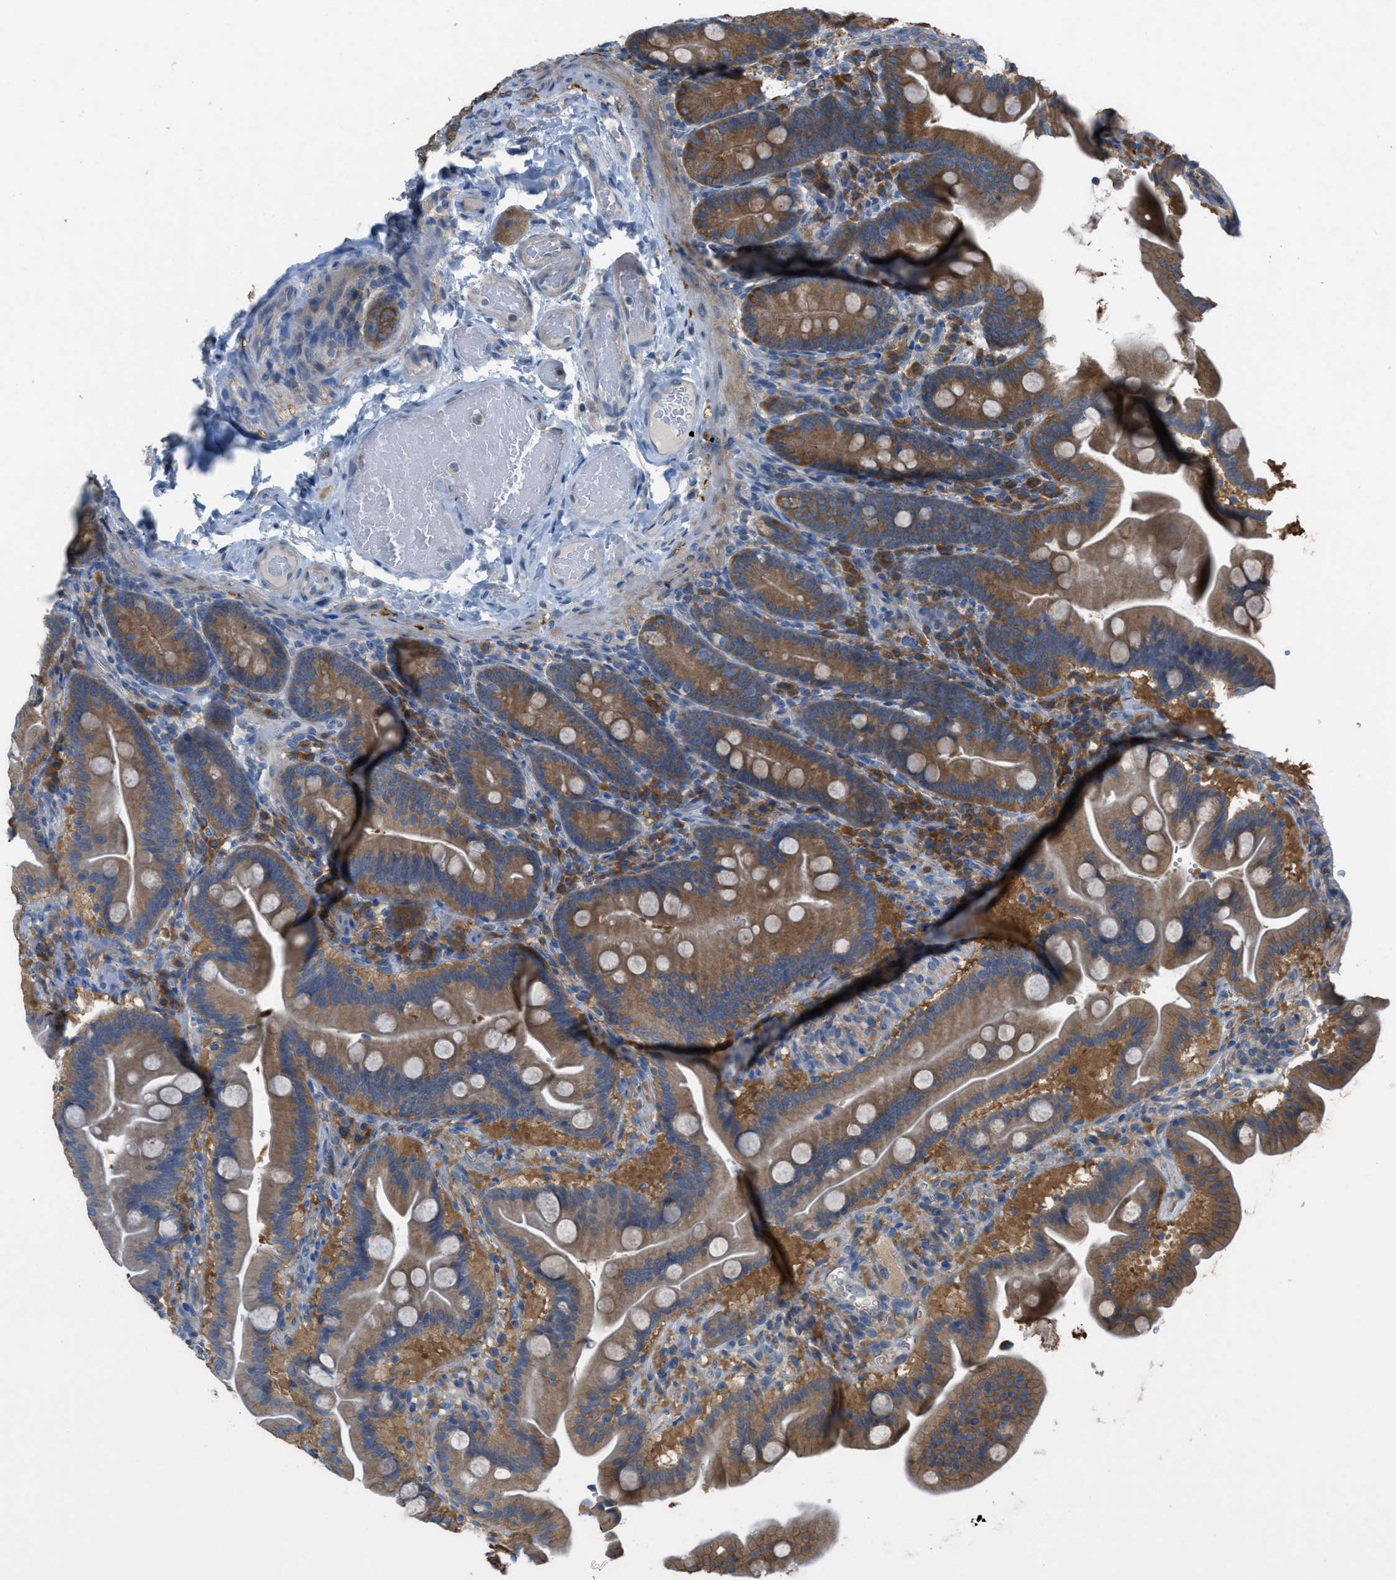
{"staining": {"intensity": "moderate", "quantity": ">75%", "location": "cytoplasmic/membranous"}, "tissue": "duodenum", "cell_type": "Glandular cells", "image_type": "normal", "snomed": [{"axis": "morphology", "description": "Normal tissue, NOS"}, {"axis": "topography", "description": "Duodenum"}], "caption": "Moderate cytoplasmic/membranous protein expression is present in about >75% of glandular cells in duodenum. The staining was performed using DAB to visualize the protein expression in brown, while the nuclei were stained in blue with hematoxylin (Magnification: 20x).", "gene": "UBA5", "patient": {"sex": "male", "age": 54}}